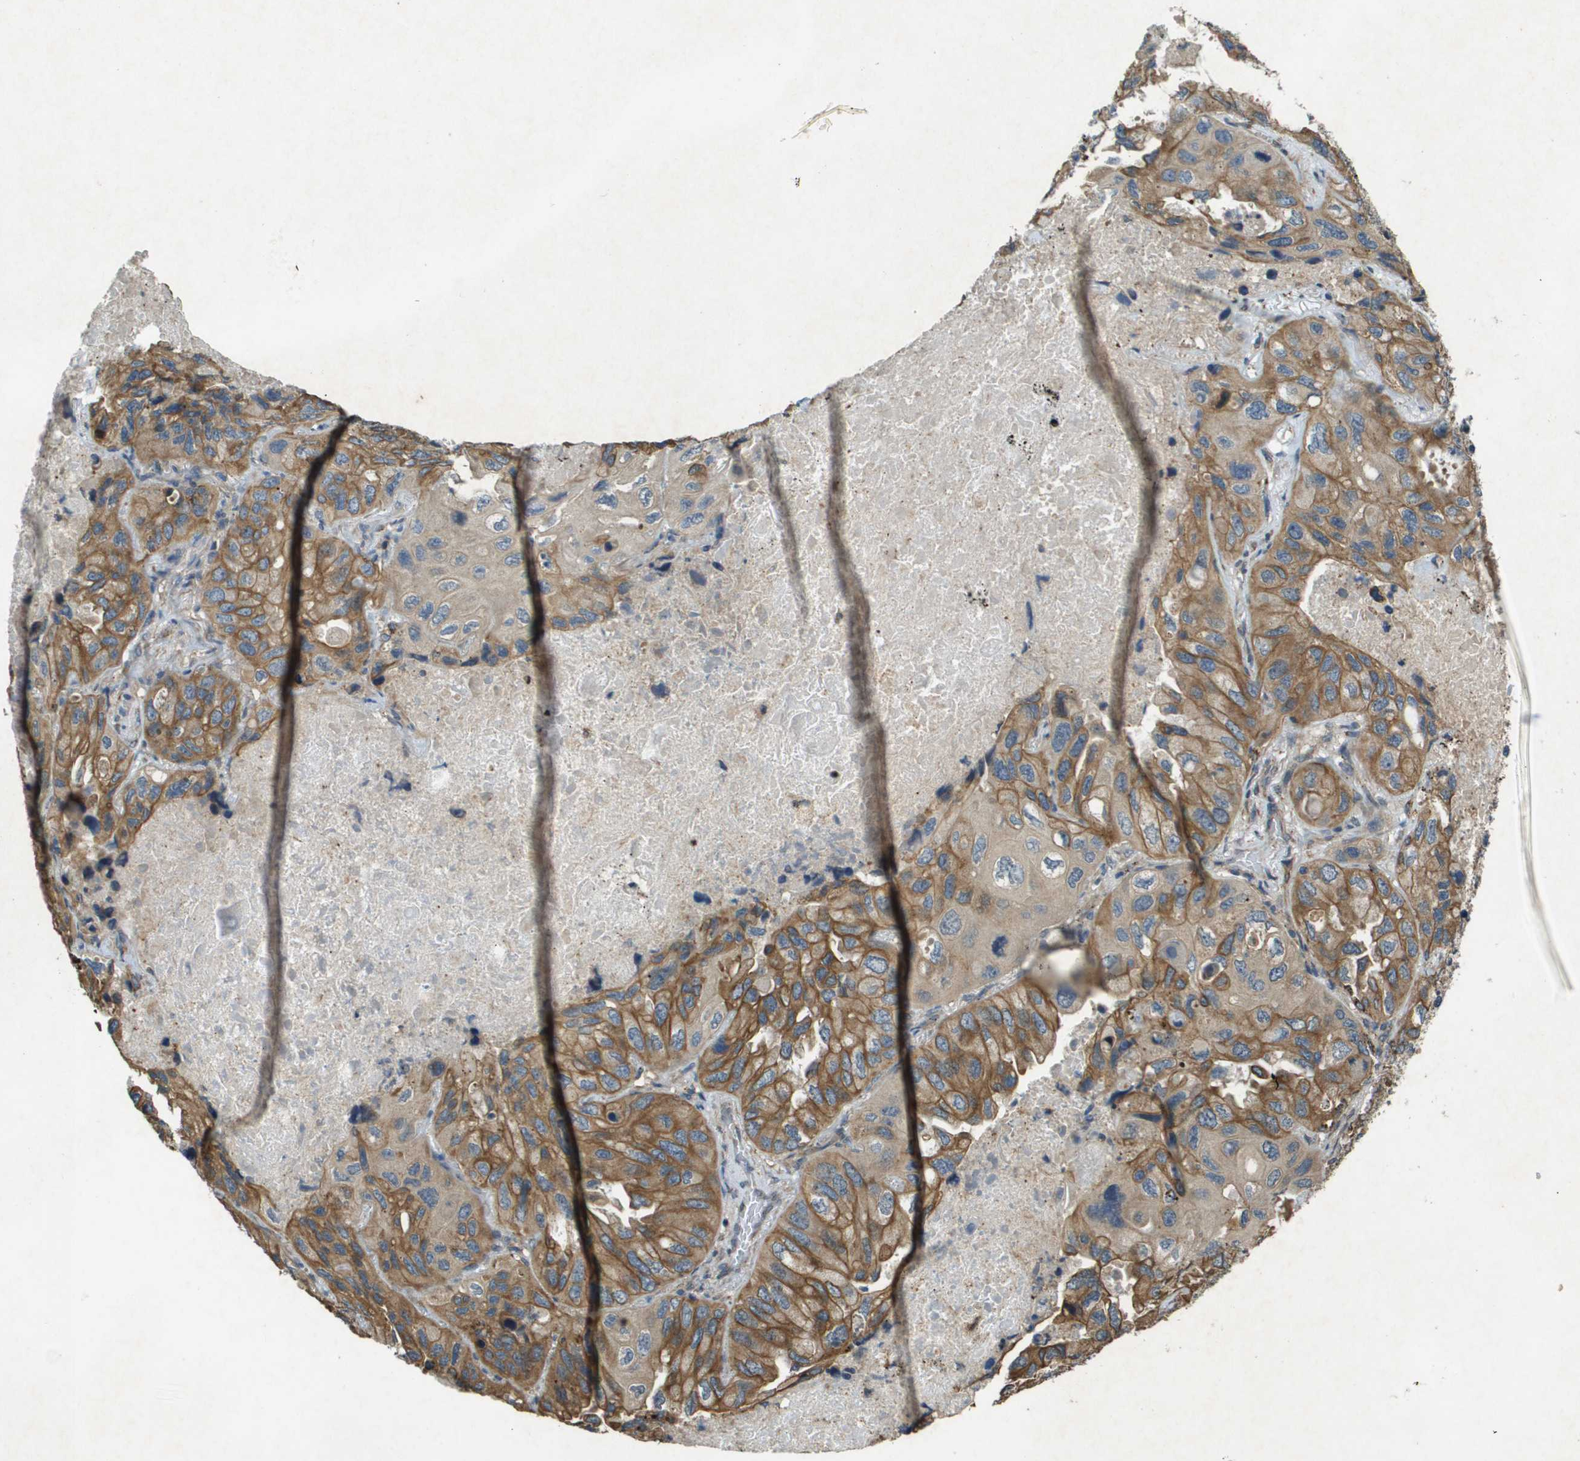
{"staining": {"intensity": "moderate", "quantity": ">75%", "location": "cytoplasmic/membranous"}, "tissue": "lung cancer", "cell_type": "Tumor cells", "image_type": "cancer", "snomed": [{"axis": "morphology", "description": "Squamous cell carcinoma, NOS"}, {"axis": "topography", "description": "Lung"}], "caption": "Immunohistochemistry (IHC) (DAB (3,3'-diaminobenzidine)) staining of human squamous cell carcinoma (lung) reveals moderate cytoplasmic/membranous protein positivity in about >75% of tumor cells.", "gene": "CDKN2C", "patient": {"sex": "female", "age": 73}}